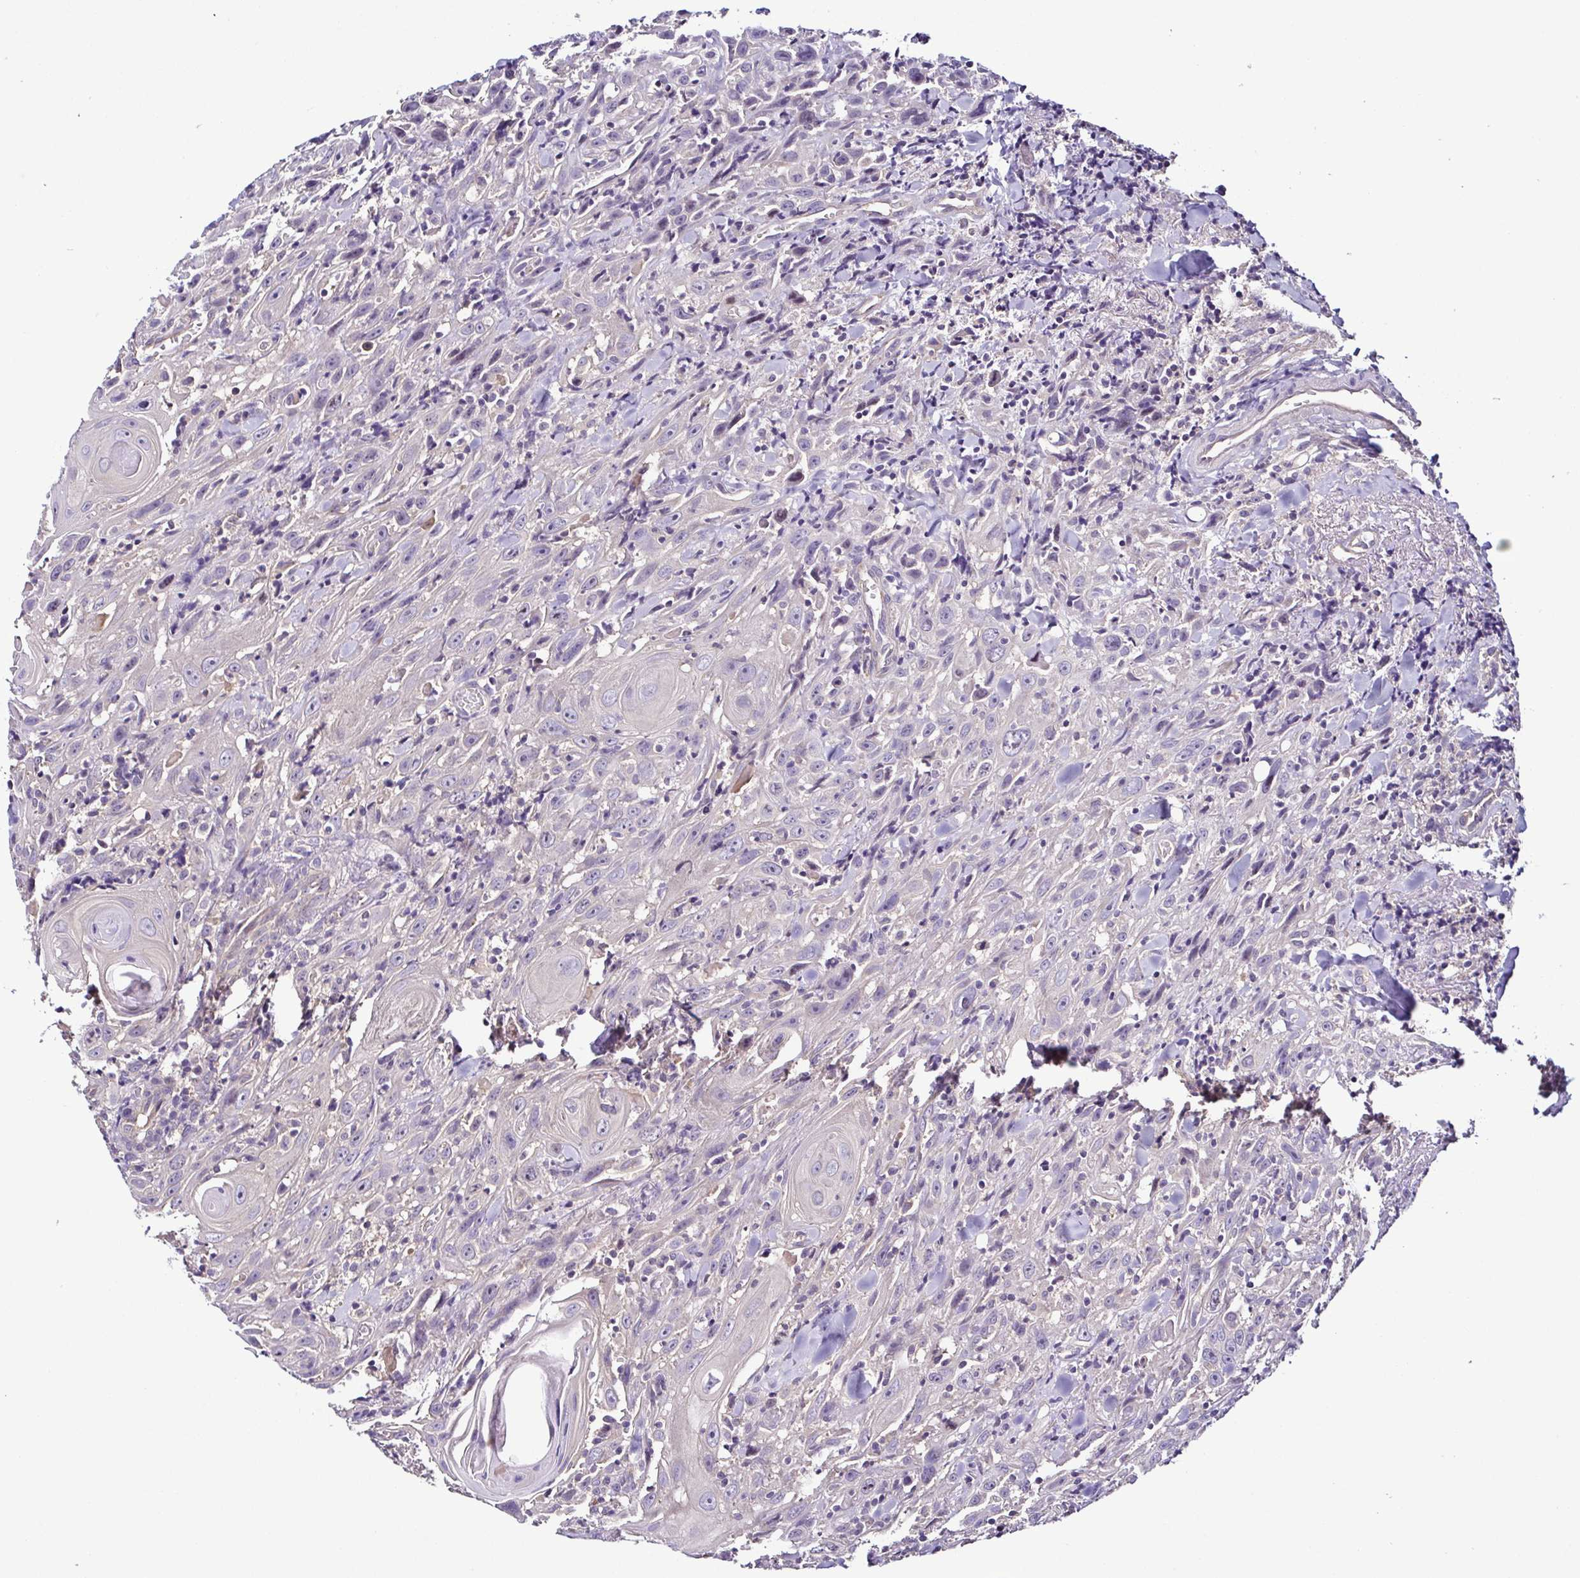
{"staining": {"intensity": "negative", "quantity": "none", "location": "none"}, "tissue": "head and neck cancer", "cell_type": "Tumor cells", "image_type": "cancer", "snomed": [{"axis": "morphology", "description": "Squamous cell carcinoma, NOS"}, {"axis": "topography", "description": "Head-Neck"}], "caption": "IHC micrograph of neoplastic tissue: head and neck squamous cell carcinoma stained with DAB (3,3'-diaminobenzidine) exhibits no significant protein expression in tumor cells.", "gene": "LMOD2", "patient": {"sex": "female", "age": 95}}